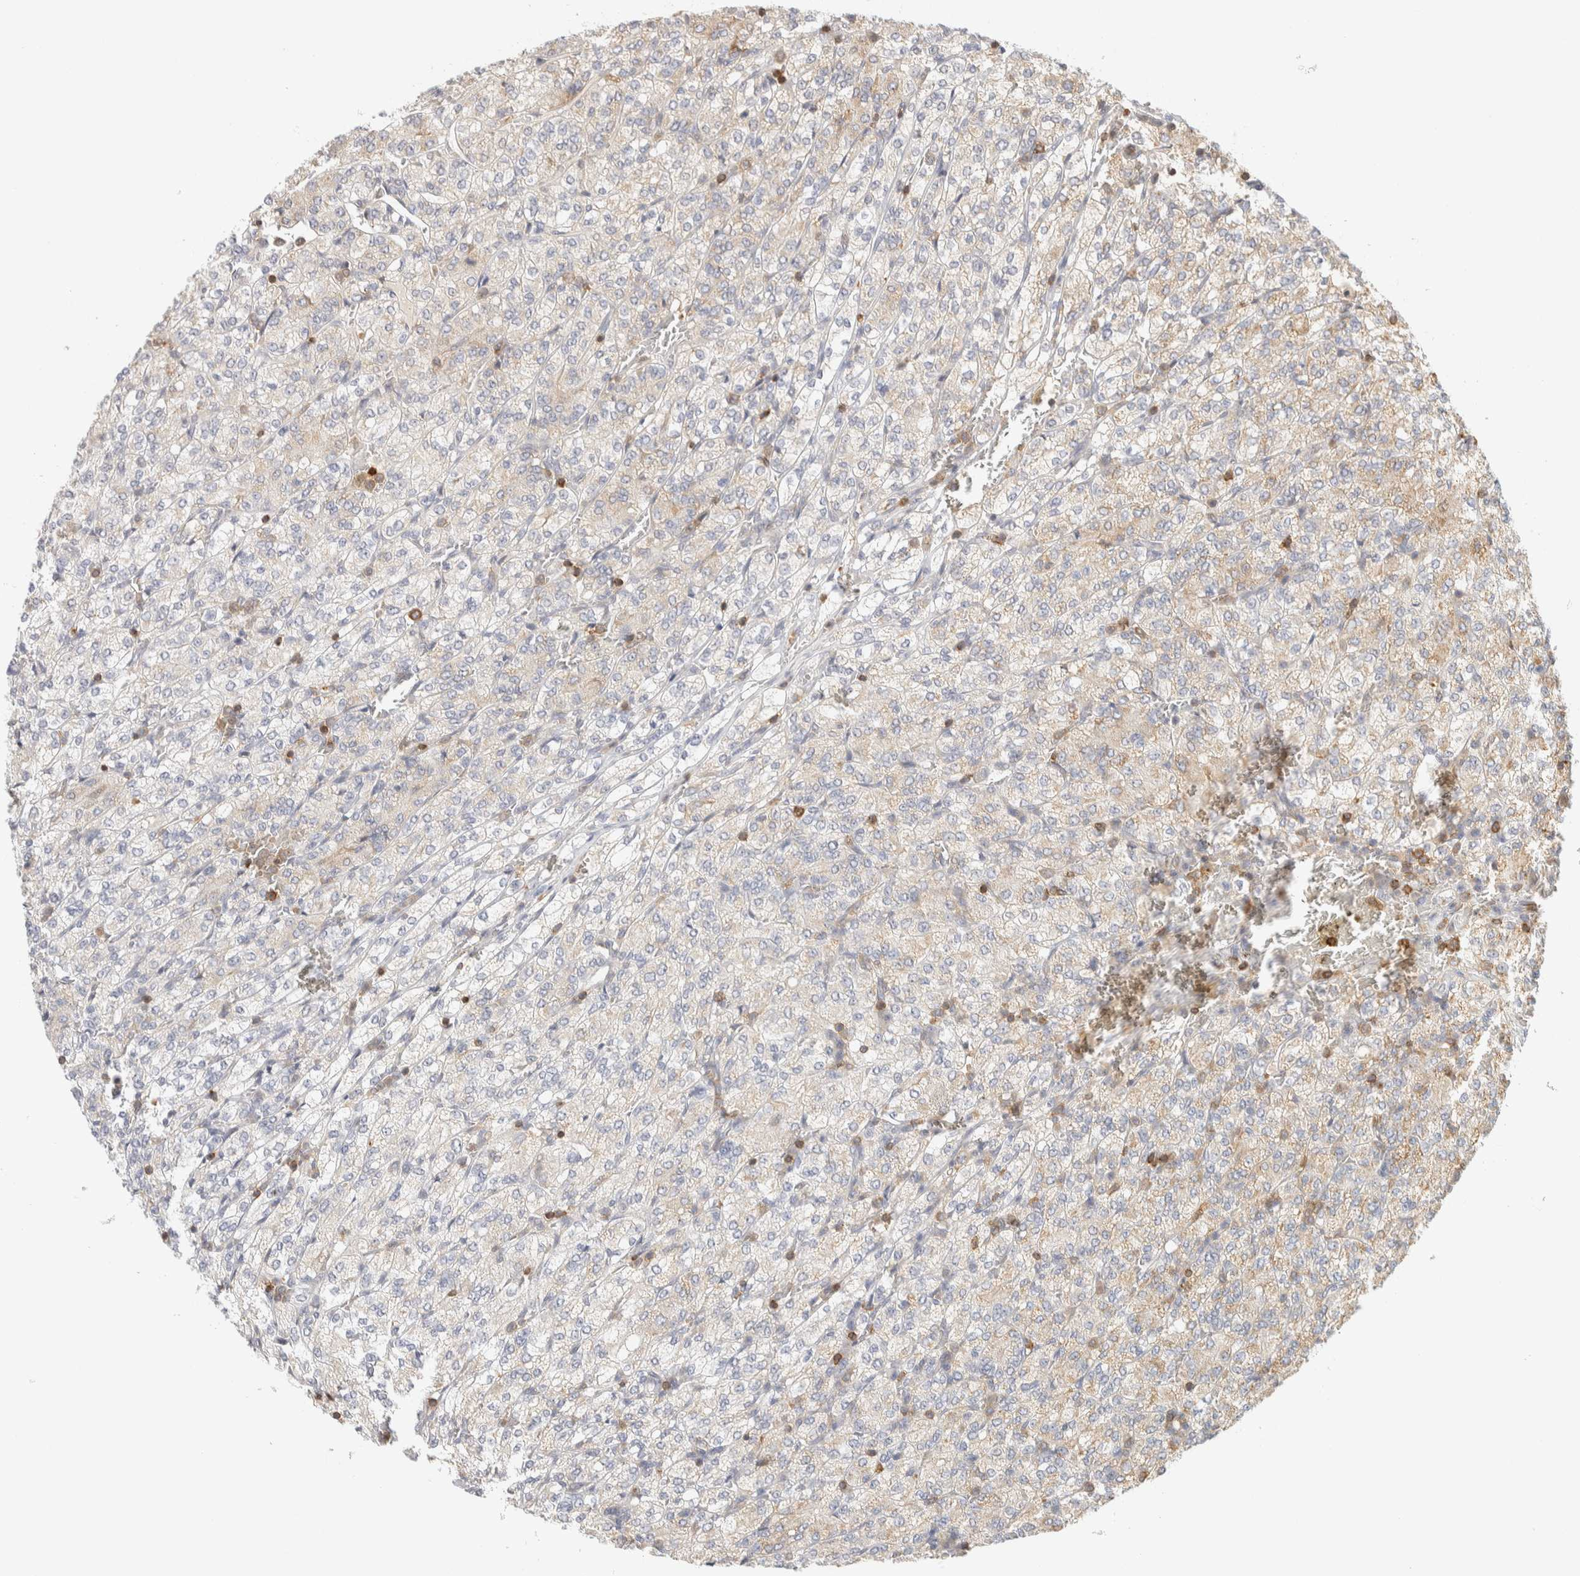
{"staining": {"intensity": "weak", "quantity": "25%-75%", "location": "cytoplasmic/membranous"}, "tissue": "renal cancer", "cell_type": "Tumor cells", "image_type": "cancer", "snomed": [{"axis": "morphology", "description": "Adenocarcinoma, NOS"}, {"axis": "topography", "description": "Kidney"}], "caption": "Tumor cells demonstrate low levels of weak cytoplasmic/membranous positivity in about 25%-75% of cells in renal cancer.", "gene": "RUNDC1", "patient": {"sex": "male", "age": 77}}